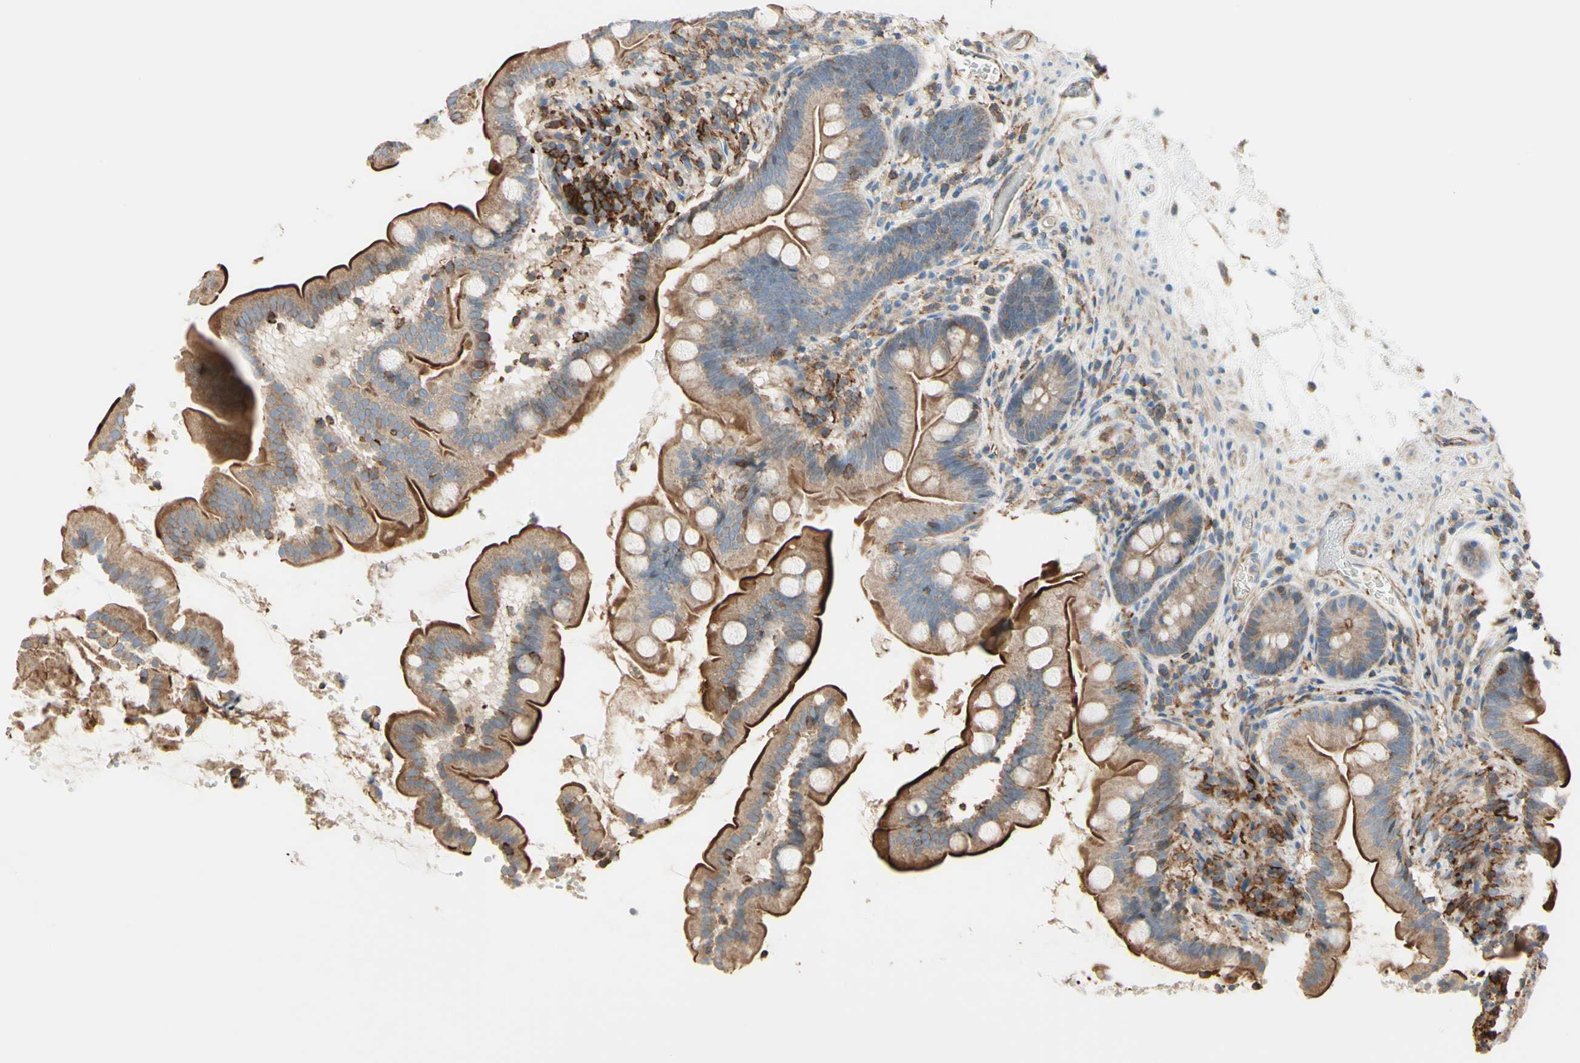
{"staining": {"intensity": "moderate", "quantity": ">75%", "location": "cytoplasmic/membranous"}, "tissue": "small intestine", "cell_type": "Glandular cells", "image_type": "normal", "snomed": [{"axis": "morphology", "description": "Normal tissue, NOS"}, {"axis": "topography", "description": "Small intestine"}], "caption": "About >75% of glandular cells in normal human small intestine display moderate cytoplasmic/membranous protein positivity as visualized by brown immunohistochemical staining.", "gene": "SEMA4C", "patient": {"sex": "female", "age": 56}}